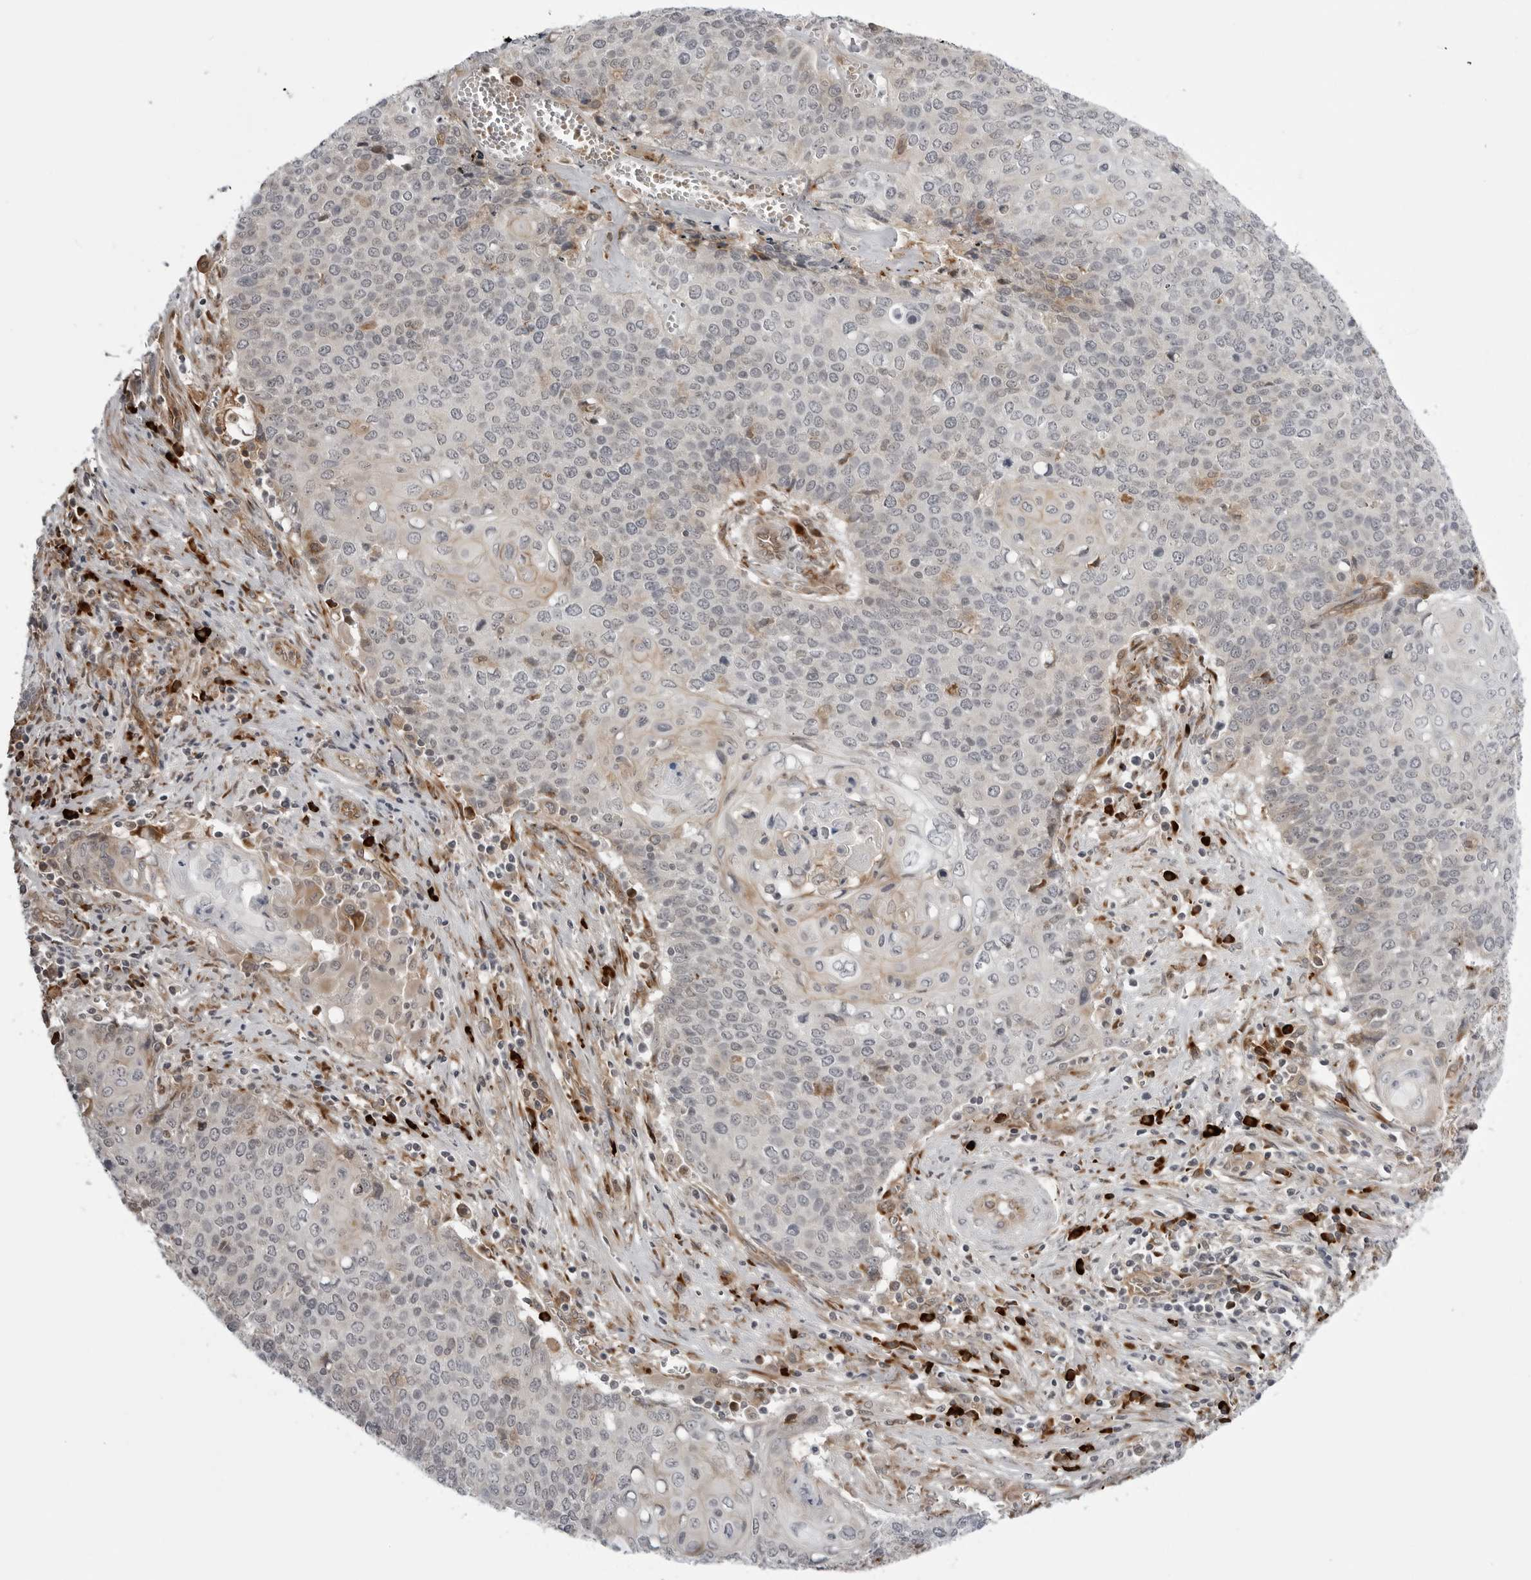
{"staining": {"intensity": "negative", "quantity": "none", "location": "none"}, "tissue": "cervical cancer", "cell_type": "Tumor cells", "image_type": "cancer", "snomed": [{"axis": "morphology", "description": "Squamous cell carcinoma, NOS"}, {"axis": "topography", "description": "Cervix"}], "caption": "The immunohistochemistry image has no significant positivity in tumor cells of cervical squamous cell carcinoma tissue.", "gene": "ARL5A", "patient": {"sex": "female", "age": 39}}